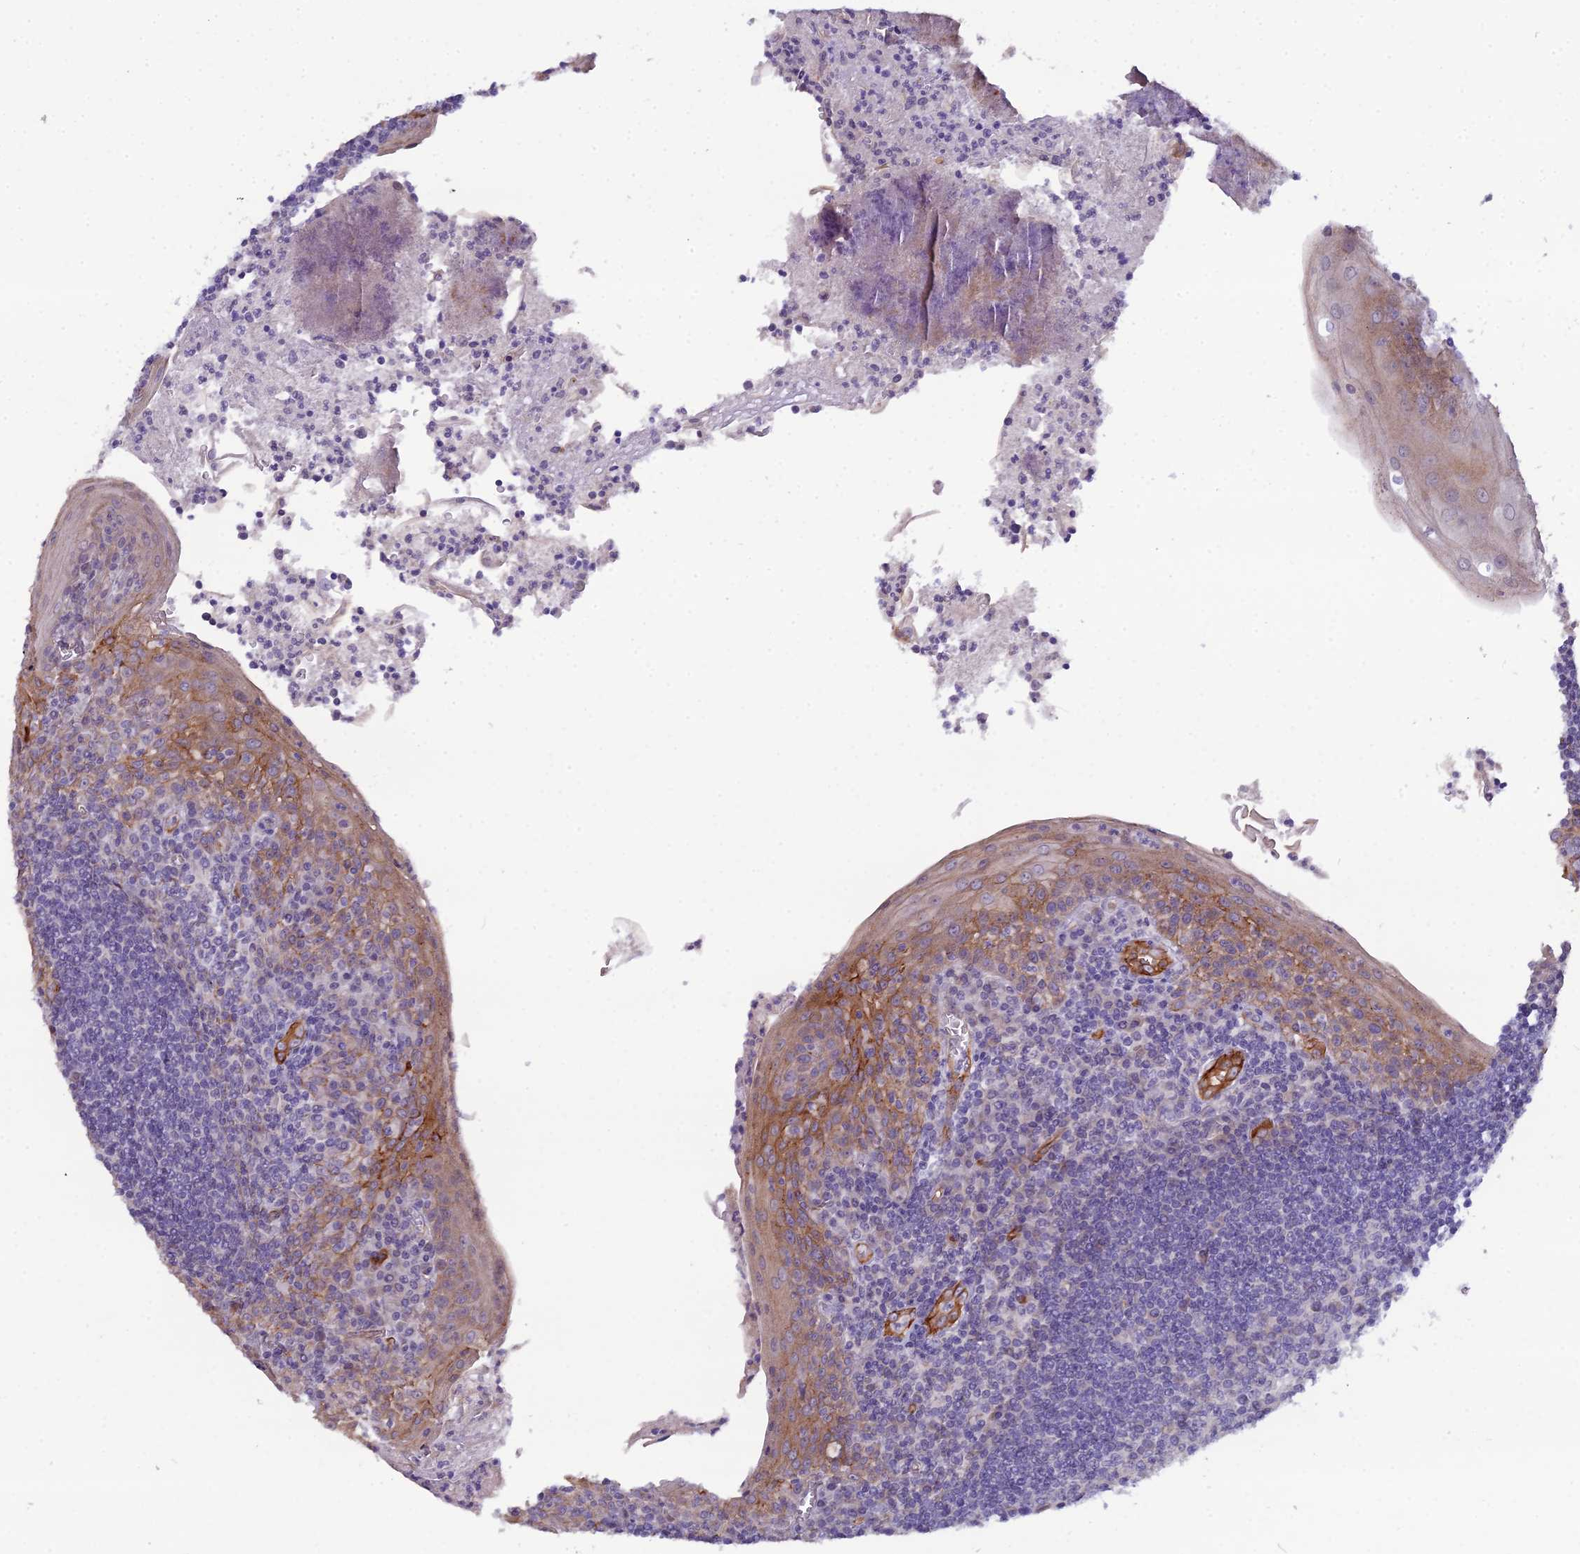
{"staining": {"intensity": "negative", "quantity": "none", "location": "none"}, "tissue": "tonsil", "cell_type": "Germinal center cells", "image_type": "normal", "snomed": [{"axis": "morphology", "description": "Normal tissue, NOS"}, {"axis": "topography", "description": "Tonsil"}], "caption": "There is no significant positivity in germinal center cells of tonsil. (Brightfield microscopy of DAB immunohistochemistry at high magnification).", "gene": "CFAP47", "patient": {"sex": "male", "age": 27}}